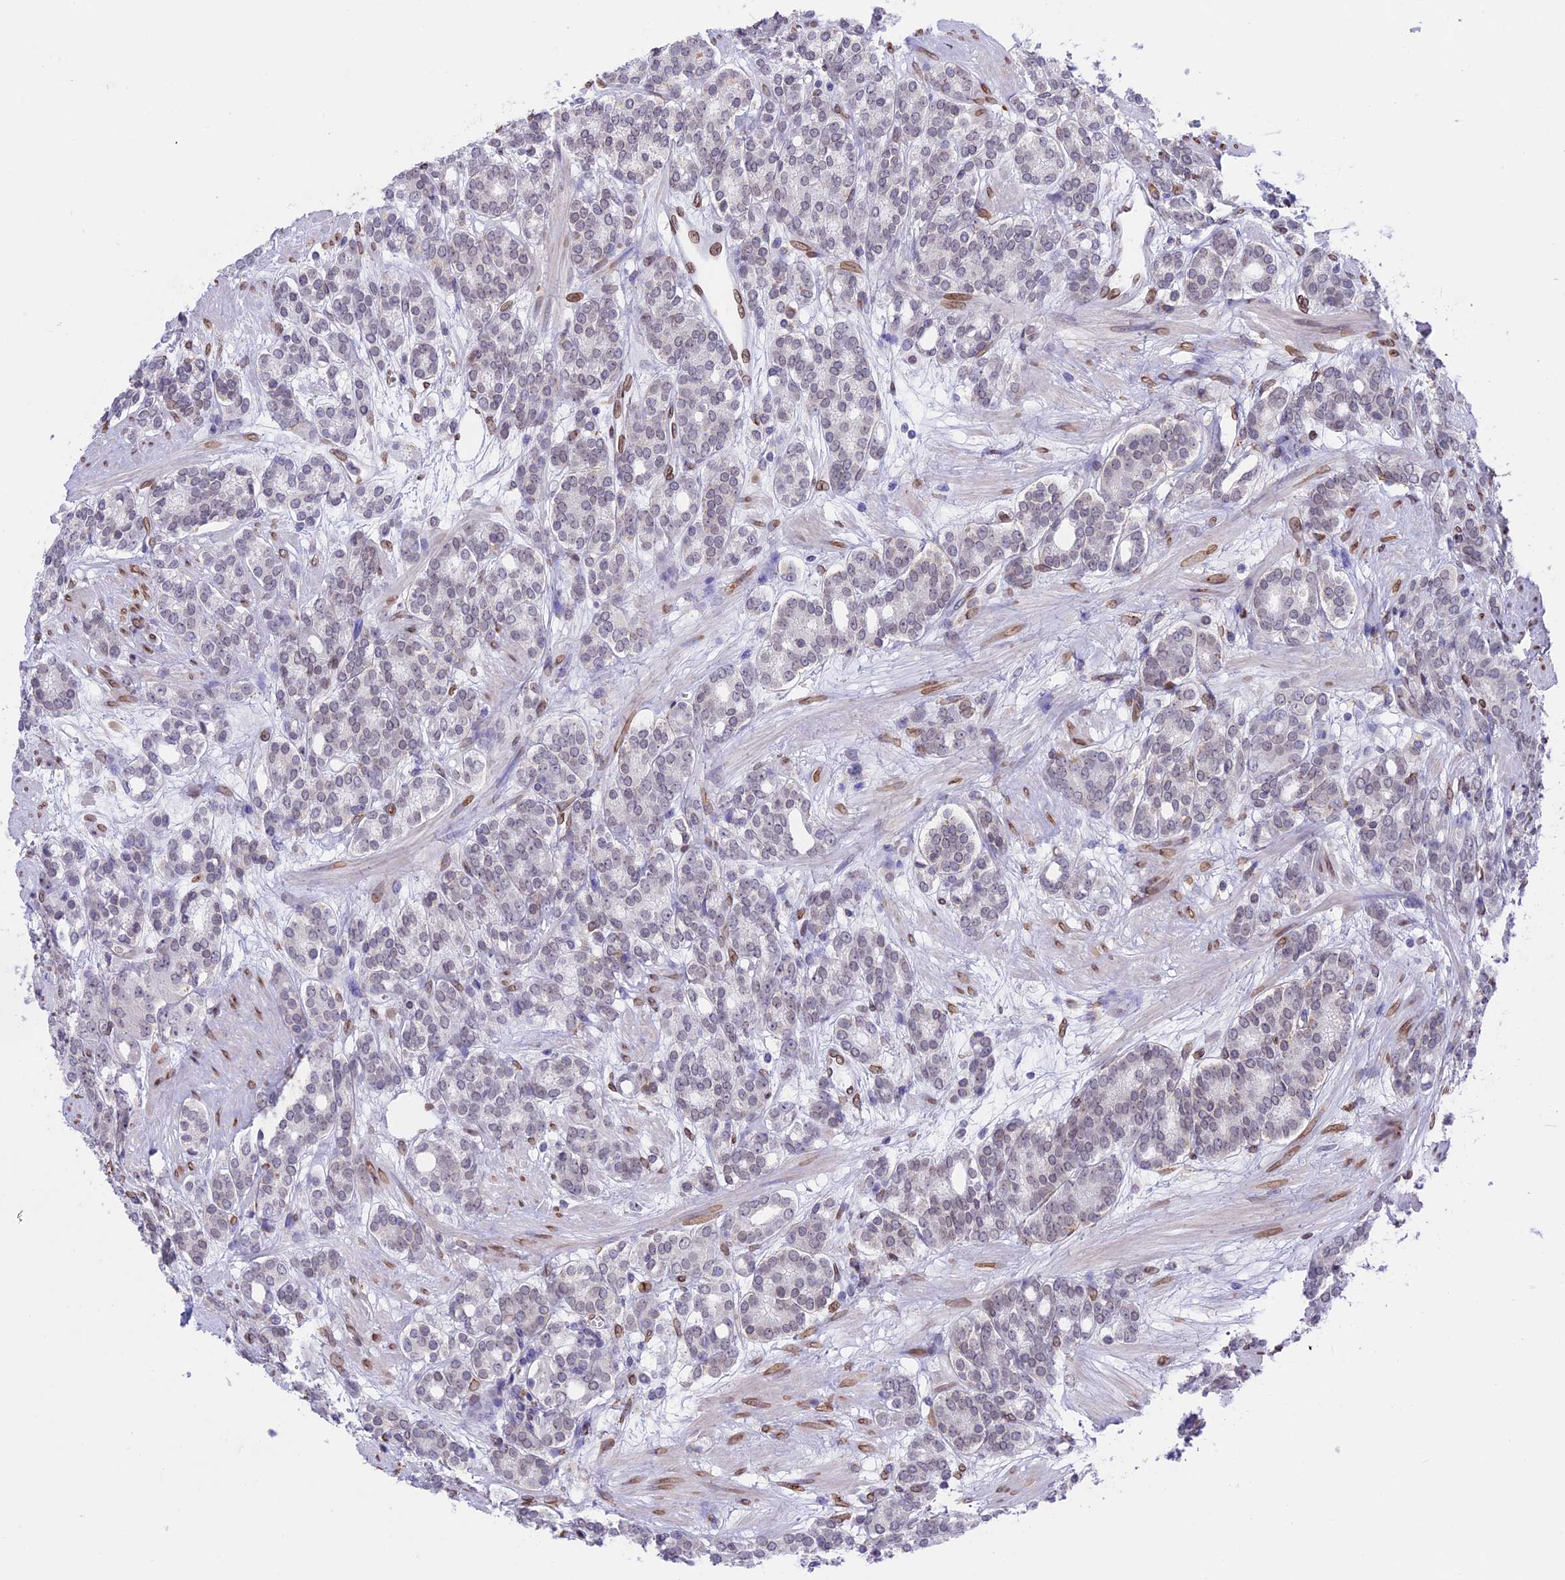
{"staining": {"intensity": "weak", "quantity": "<25%", "location": "cytoplasmic/membranous,nuclear"}, "tissue": "prostate cancer", "cell_type": "Tumor cells", "image_type": "cancer", "snomed": [{"axis": "morphology", "description": "Adenocarcinoma, High grade"}, {"axis": "topography", "description": "Prostate"}], "caption": "Immunohistochemistry (IHC) of human prostate cancer displays no expression in tumor cells.", "gene": "TMPRSS7", "patient": {"sex": "male", "age": 62}}